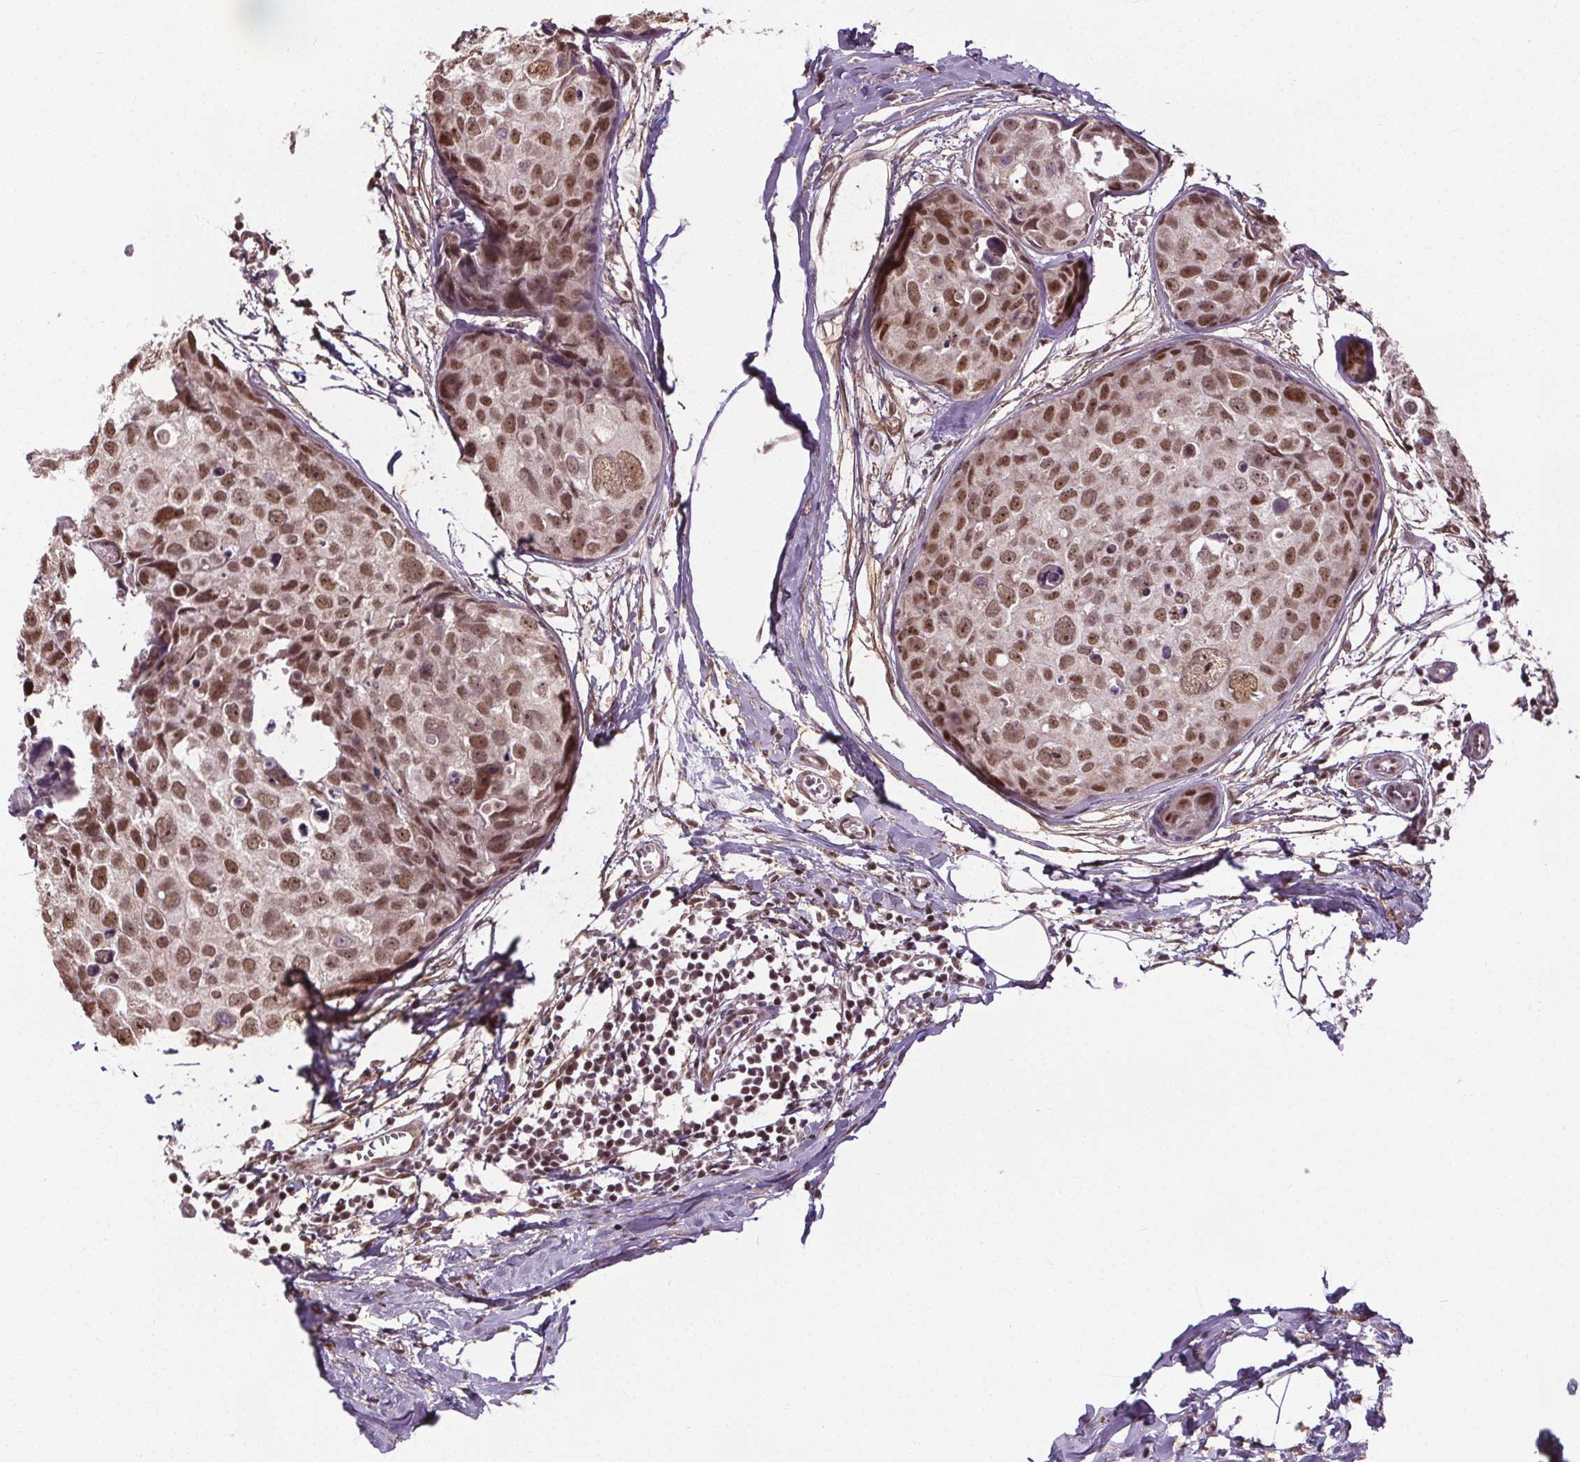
{"staining": {"intensity": "moderate", "quantity": ">75%", "location": "nuclear"}, "tissue": "breast cancer", "cell_type": "Tumor cells", "image_type": "cancer", "snomed": [{"axis": "morphology", "description": "Duct carcinoma"}, {"axis": "topography", "description": "Breast"}], "caption": "This image displays invasive ductal carcinoma (breast) stained with immunohistochemistry (IHC) to label a protein in brown. The nuclear of tumor cells show moderate positivity for the protein. Nuclei are counter-stained blue.", "gene": "KIAA0232", "patient": {"sex": "female", "age": 38}}